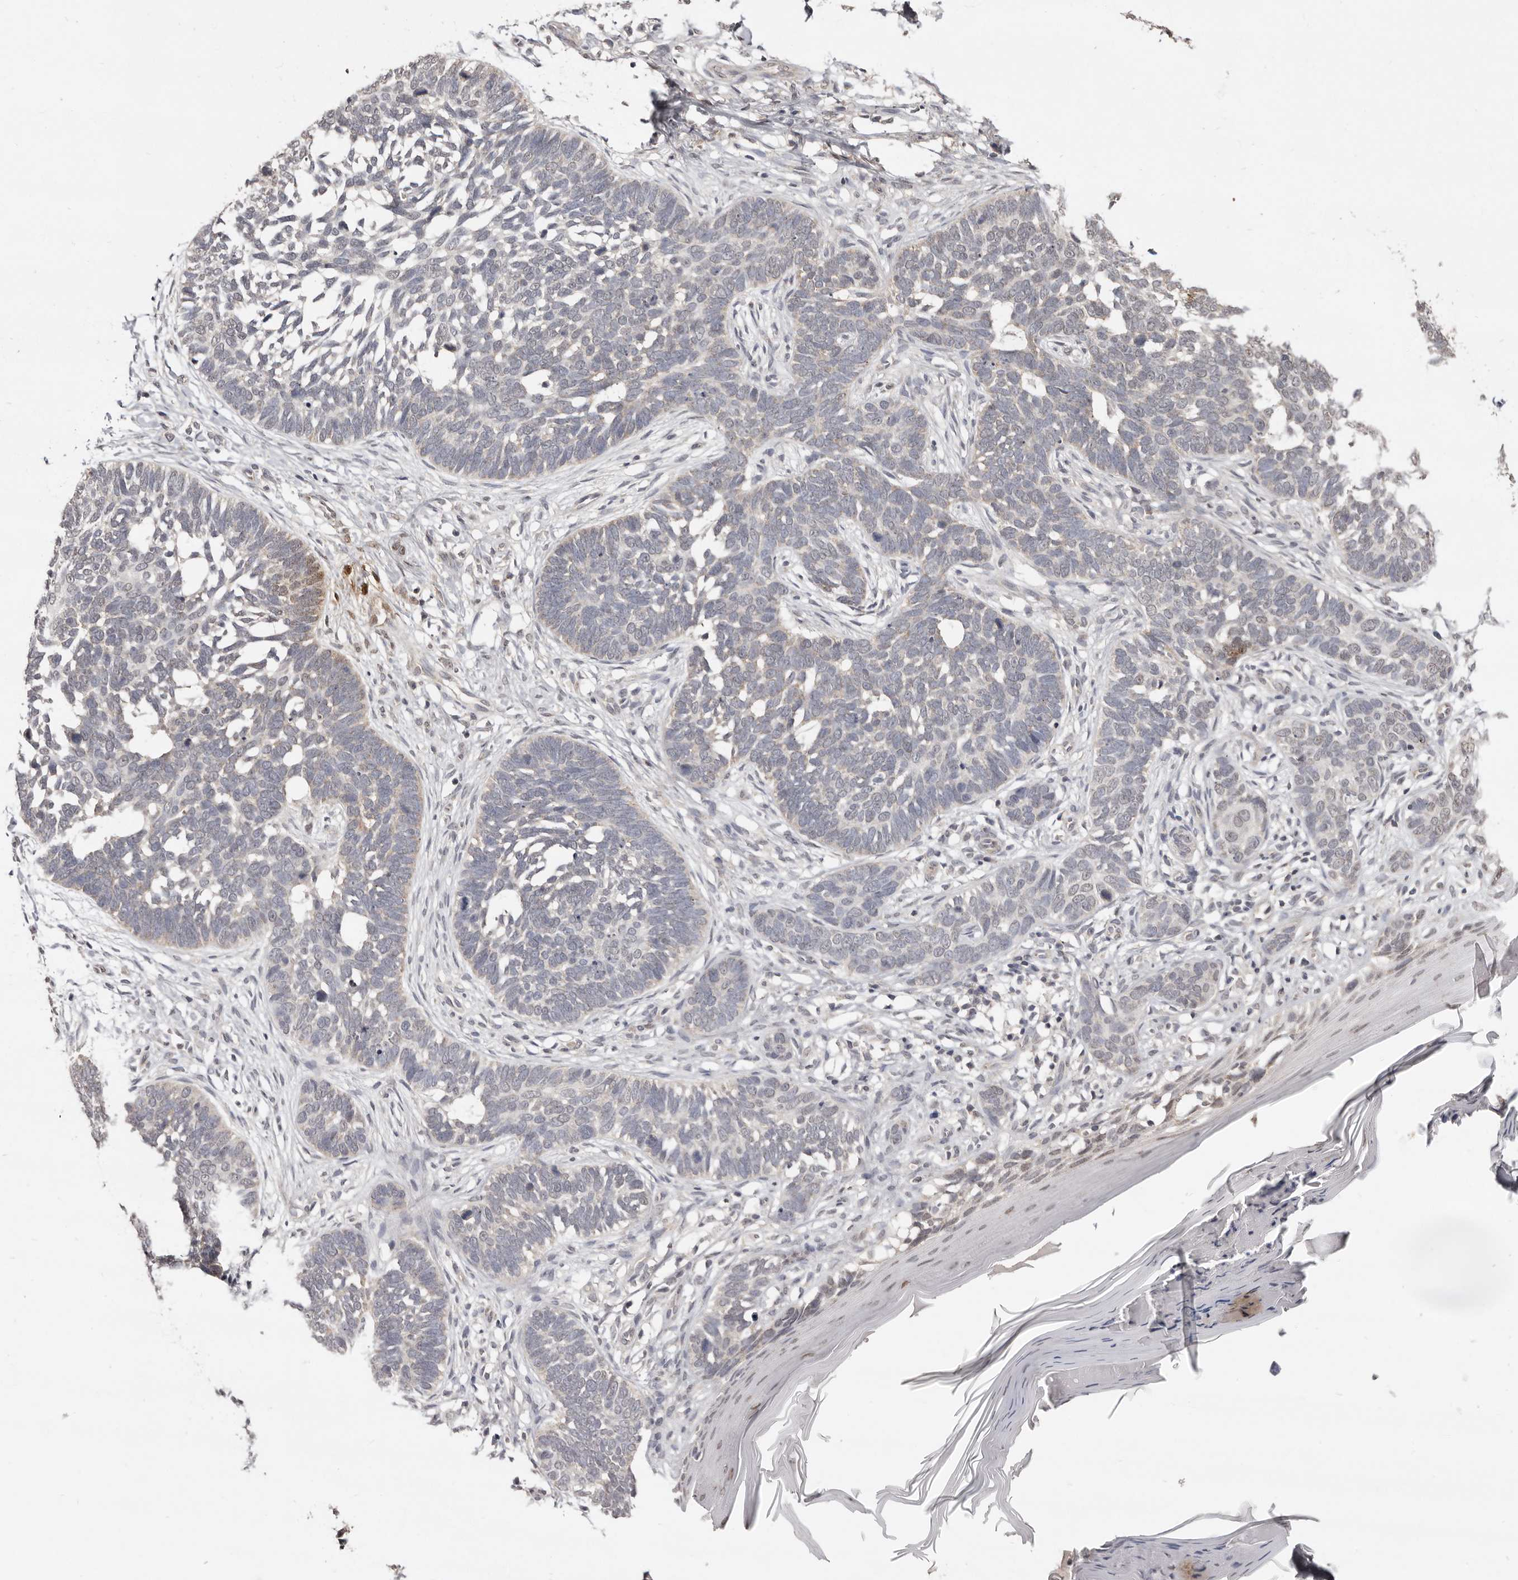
{"staining": {"intensity": "weak", "quantity": "<25%", "location": "nuclear"}, "tissue": "skin cancer", "cell_type": "Tumor cells", "image_type": "cancer", "snomed": [{"axis": "morphology", "description": "Normal tissue, NOS"}, {"axis": "morphology", "description": "Basal cell carcinoma"}, {"axis": "topography", "description": "Skin"}], "caption": "Photomicrograph shows no protein positivity in tumor cells of skin cancer (basal cell carcinoma) tissue.", "gene": "LINGO2", "patient": {"sex": "male", "age": 77}}